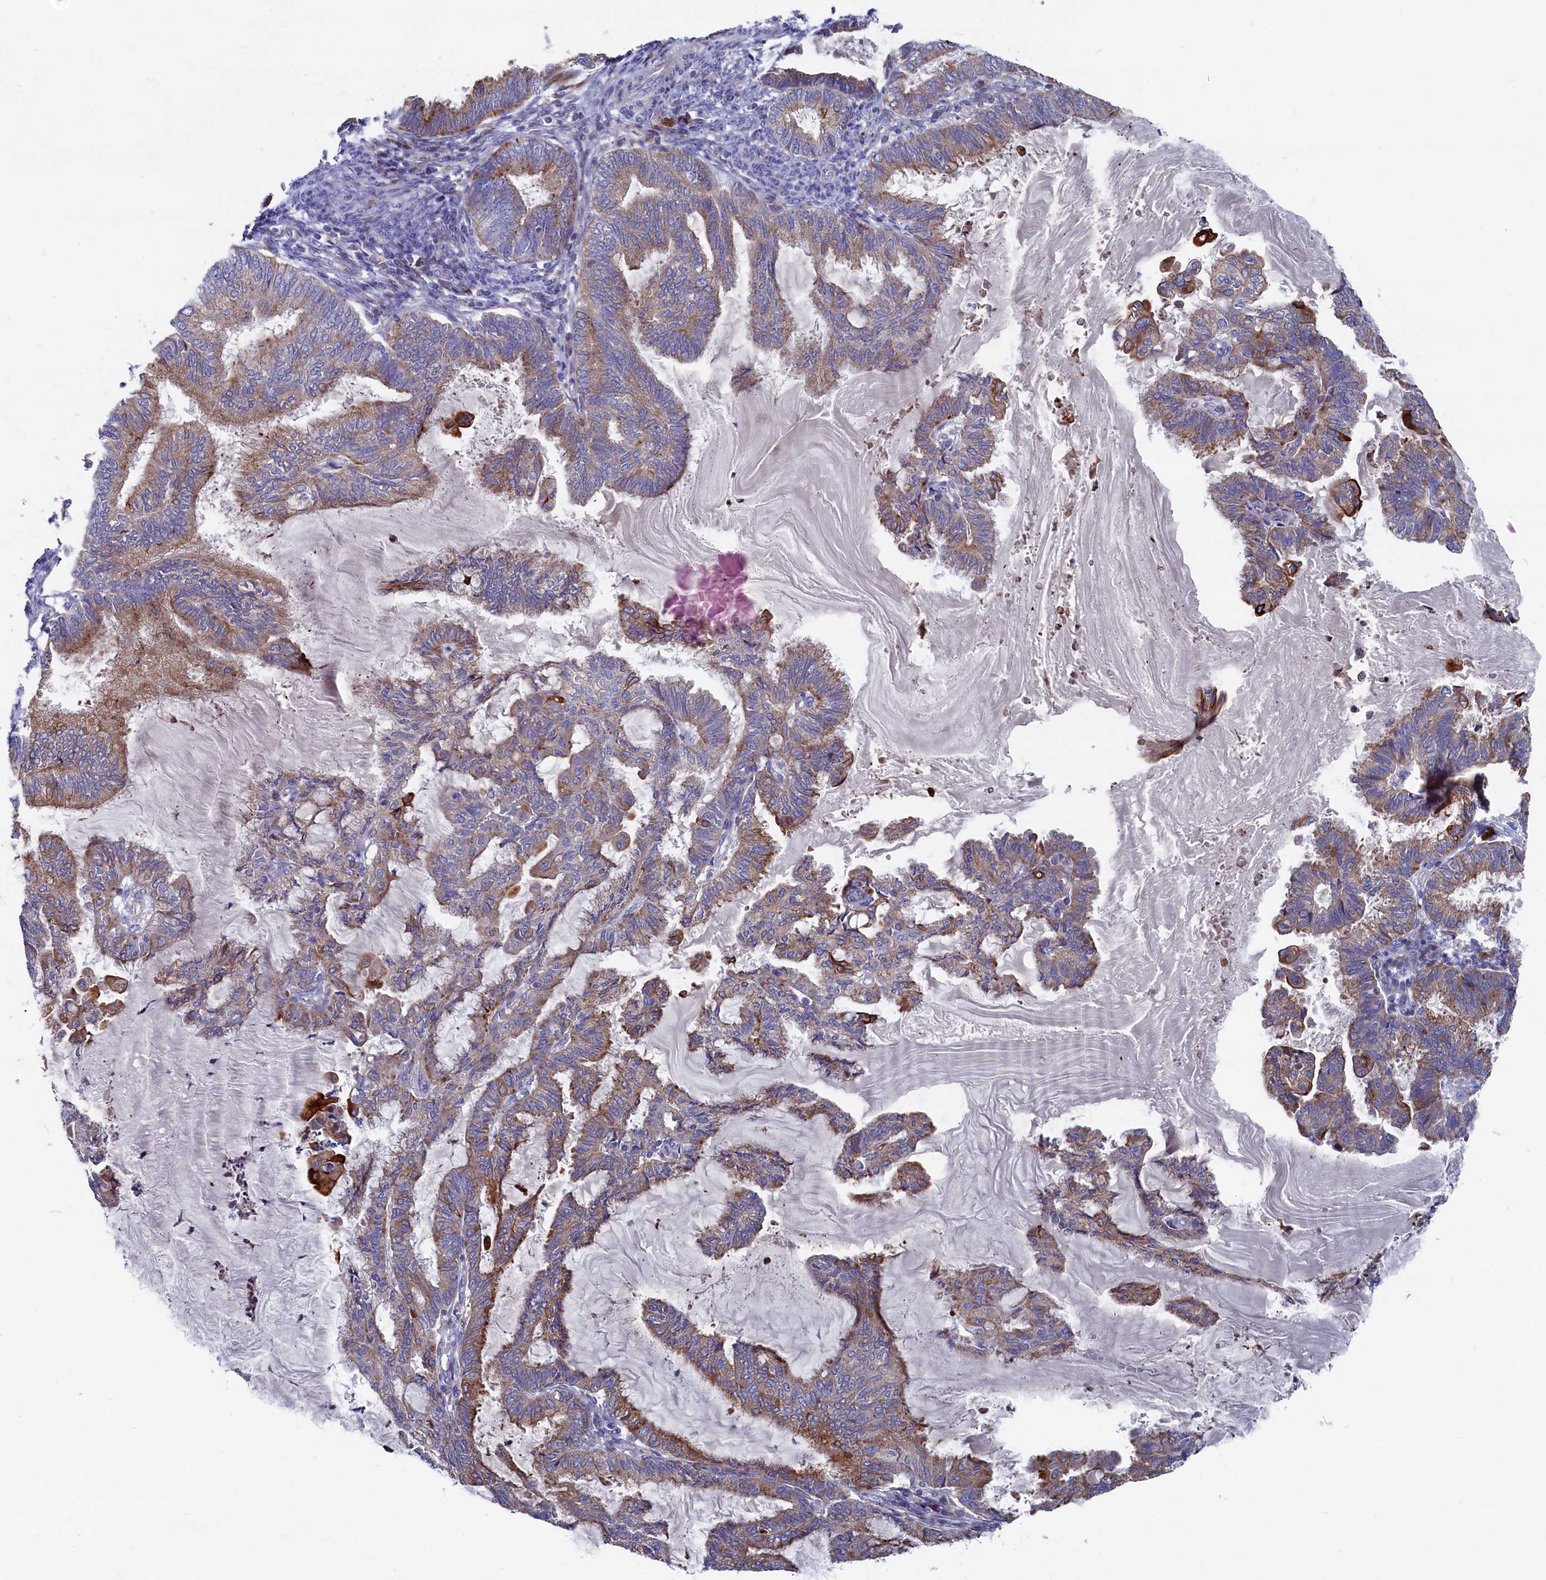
{"staining": {"intensity": "moderate", "quantity": ">75%", "location": "cytoplasmic/membranous"}, "tissue": "endometrial cancer", "cell_type": "Tumor cells", "image_type": "cancer", "snomed": [{"axis": "morphology", "description": "Adenocarcinoma, NOS"}, {"axis": "topography", "description": "Endometrium"}], "caption": "Protein expression analysis of human endometrial cancer reveals moderate cytoplasmic/membranous staining in about >75% of tumor cells.", "gene": "NUDT7", "patient": {"sex": "female", "age": 86}}